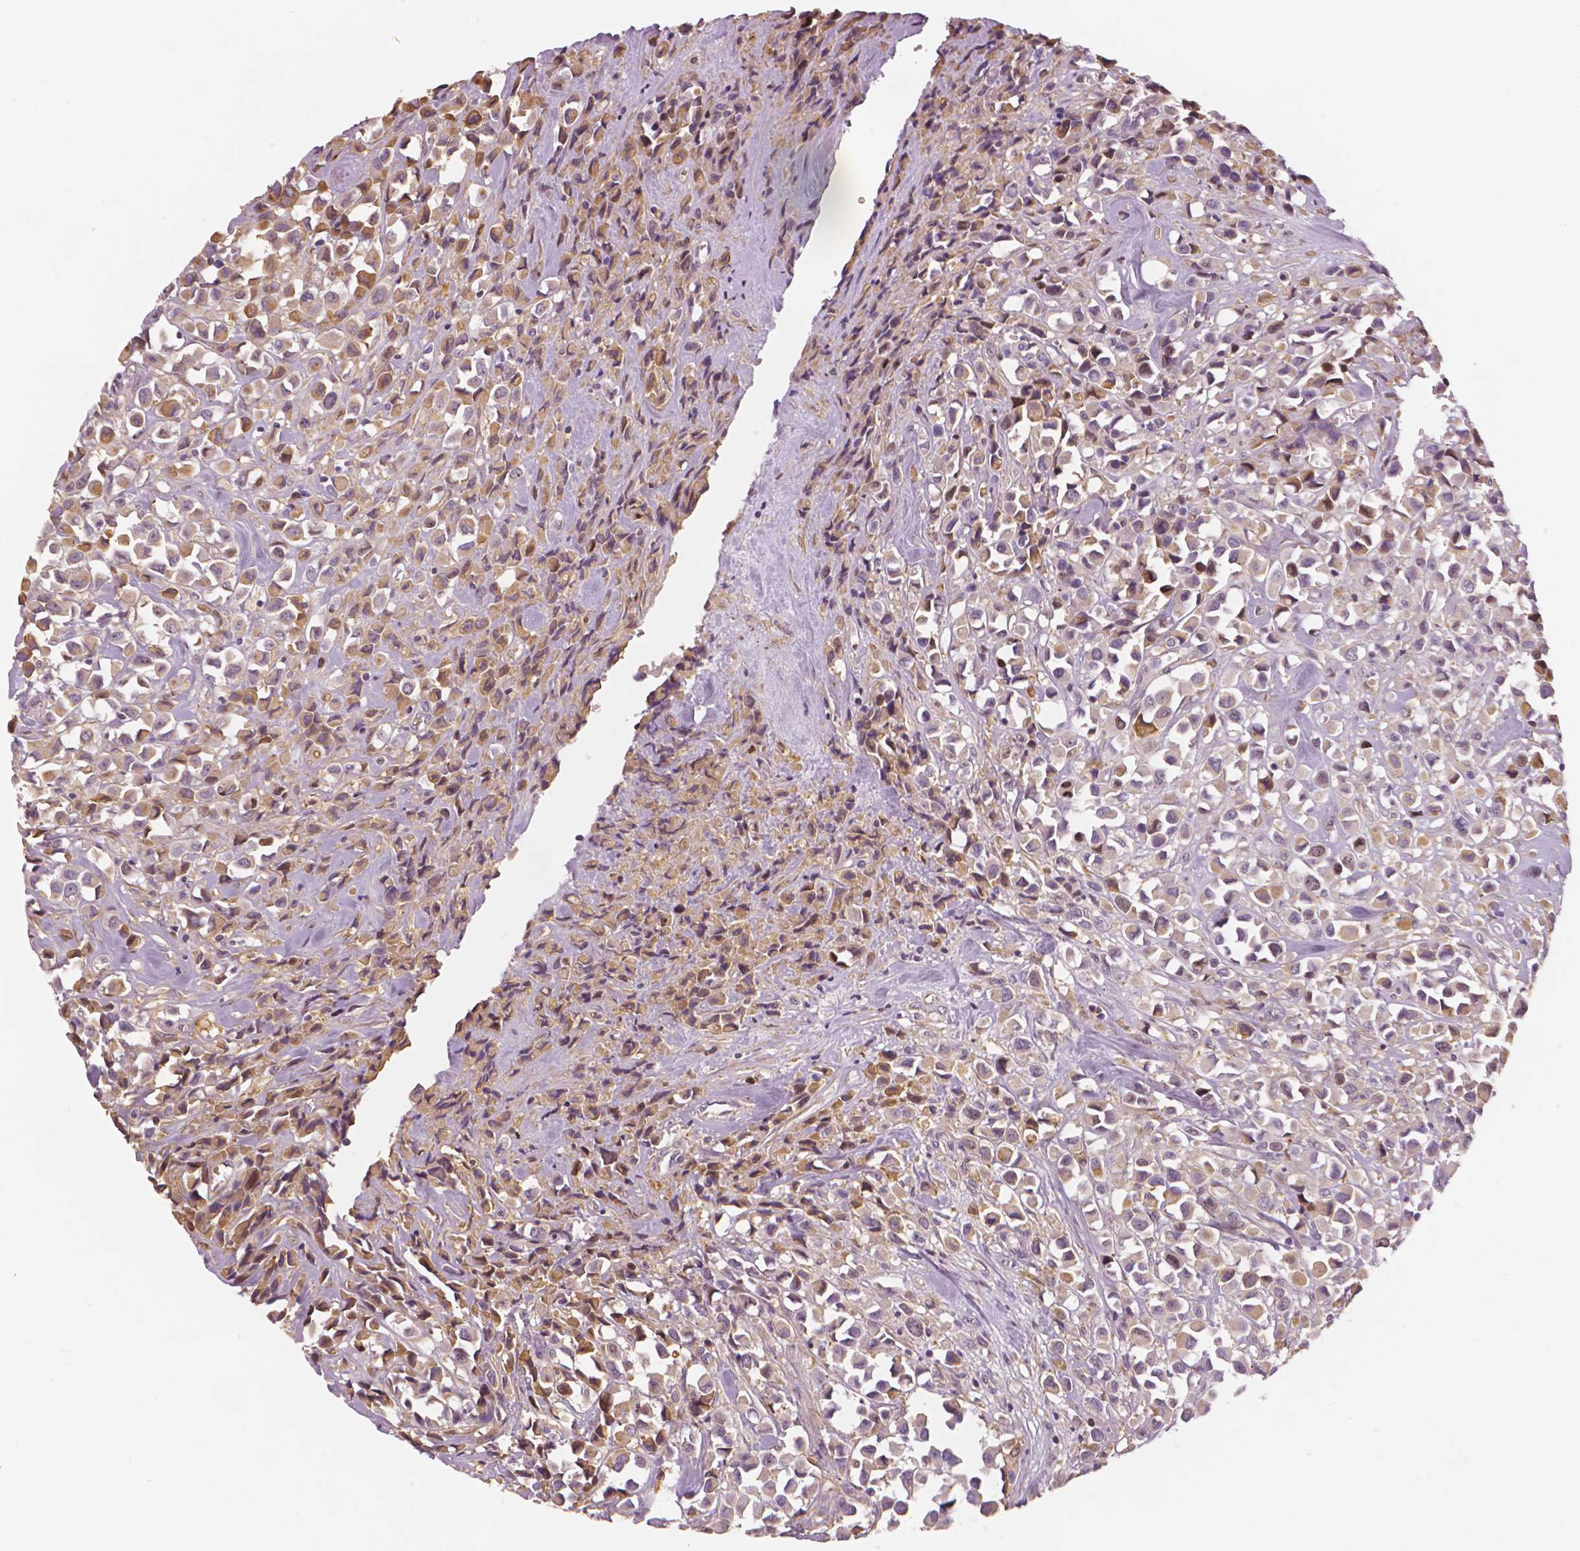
{"staining": {"intensity": "moderate", "quantity": "25%-75%", "location": "cytoplasmic/membranous"}, "tissue": "breast cancer", "cell_type": "Tumor cells", "image_type": "cancer", "snomed": [{"axis": "morphology", "description": "Duct carcinoma"}, {"axis": "topography", "description": "Breast"}], "caption": "An IHC micrograph of neoplastic tissue is shown. Protein staining in brown highlights moderate cytoplasmic/membranous positivity in breast intraductal carcinoma within tumor cells.", "gene": "MKI67", "patient": {"sex": "female", "age": 61}}